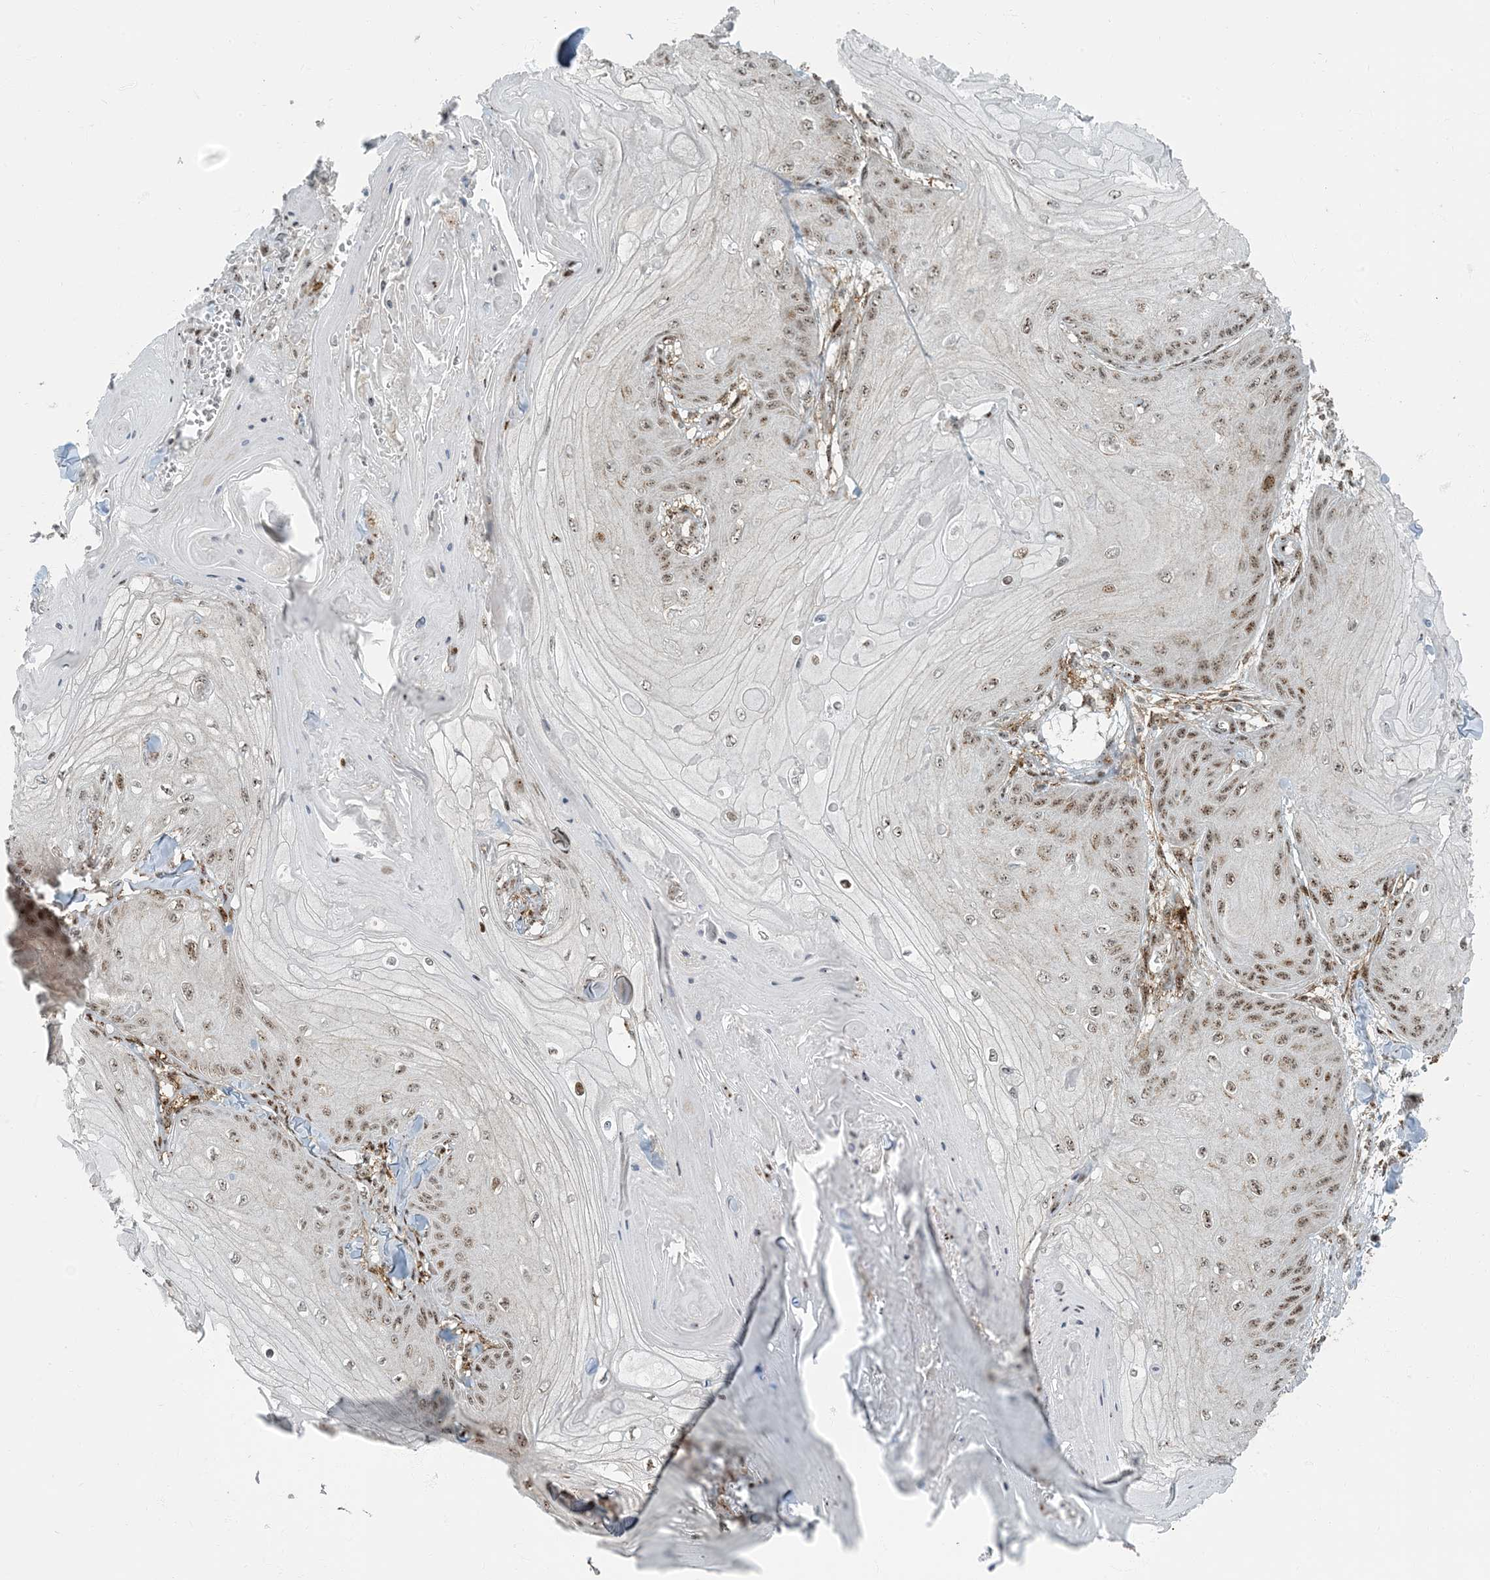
{"staining": {"intensity": "moderate", "quantity": ">75%", "location": "nuclear"}, "tissue": "skin cancer", "cell_type": "Tumor cells", "image_type": "cancer", "snomed": [{"axis": "morphology", "description": "Squamous cell carcinoma, NOS"}, {"axis": "topography", "description": "Skin"}], "caption": "This is a histology image of immunohistochemistry staining of skin cancer (squamous cell carcinoma), which shows moderate expression in the nuclear of tumor cells.", "gene": "MBD1", "patient": {"sex": "male", "age": 74}}